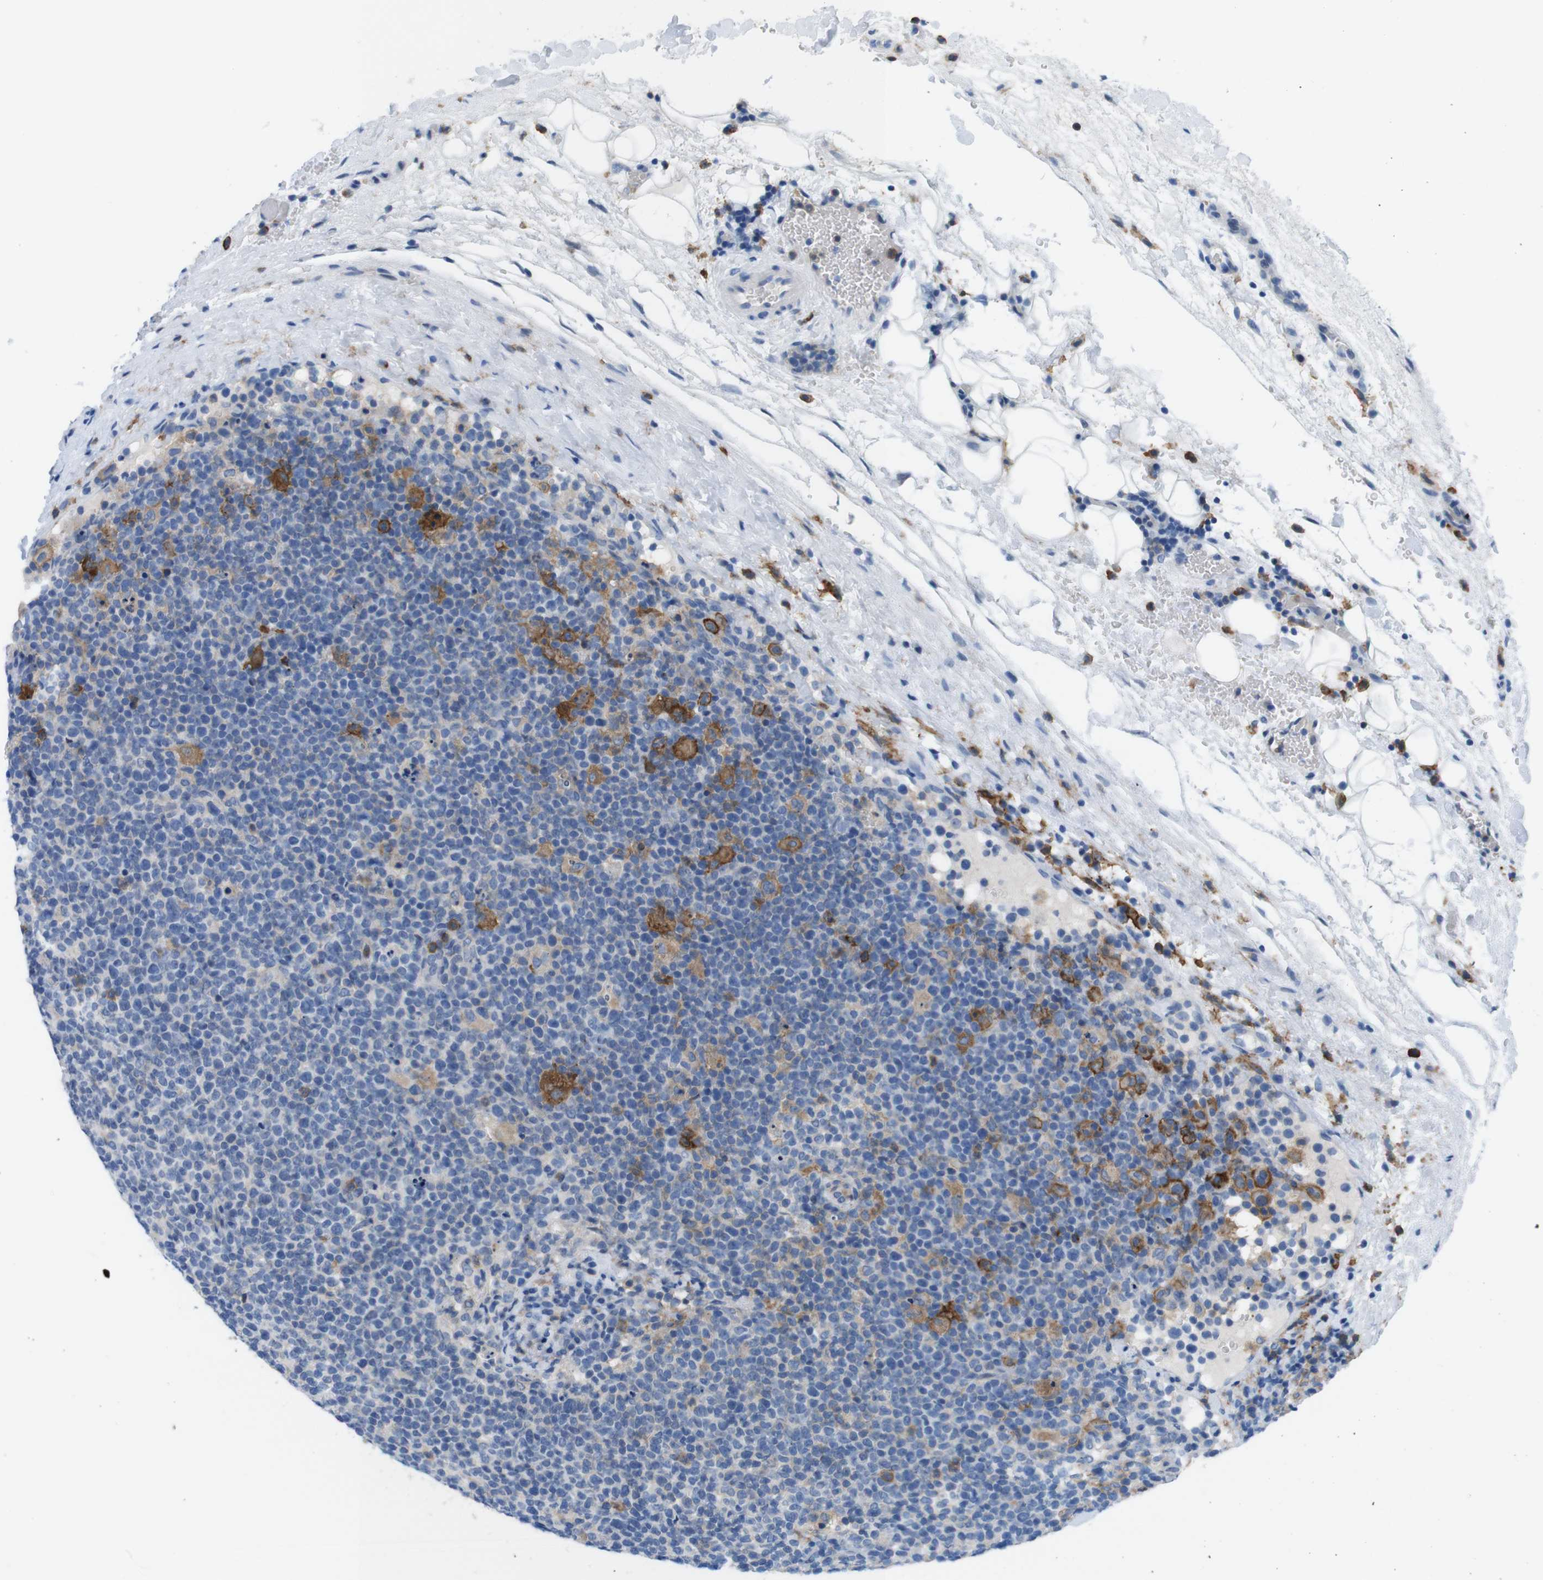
{"staining": {"intensity": "moderate", "quantity": "<25%", "location": "cytoplasmic/membranous"}, "tissue": "lymphoma", "cell_type": "Tumor cells", "image_type": "cancer", "snomed": [{"axis": "morphology", "description": "Malignant lymphoma, non-Hodgkin's type, High grade"}, {"axis": "topography", "description": "Lymph node"}], "caption": "Immunohistochemistry photomicrograph of human malignant lymphoma, non-Hodgkin's type (high-grade) stained for a protein (brown), which displays low levels of moderate cytoplasmic/membranous staining in about <25% of tumor cells.", "gene": "CD300C", "patient": {"sex": "male", "age": 61}}